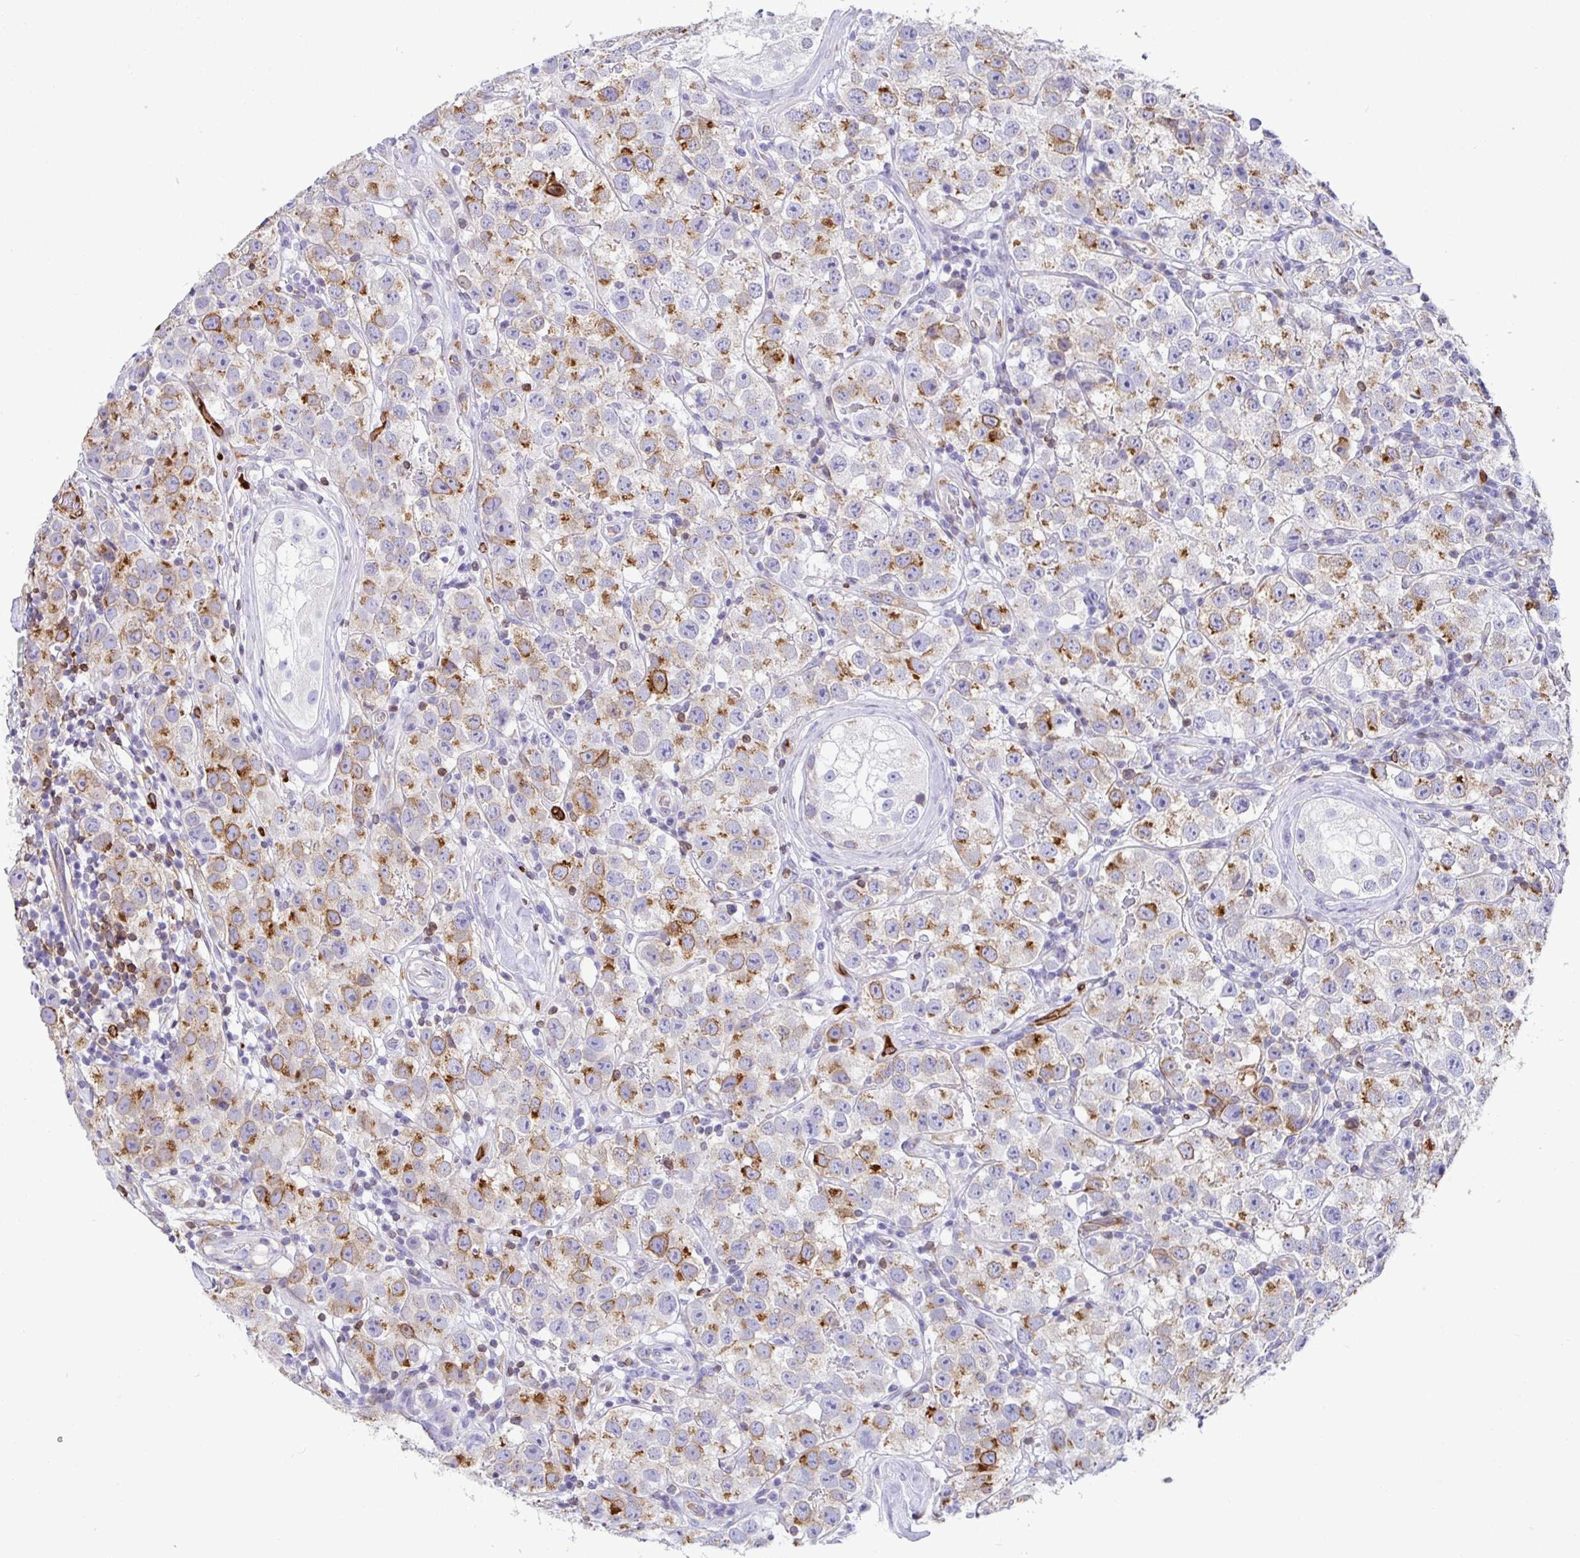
{"staining": {"intensity": "moderate", "quantity": "25%-75%", "location": "cytoplasmic/membranous"}, "tissue": "testis cancer", "cell_type": "Tumor cells", "image_type": "cancer", "snomed": [{"axis": "morphology", "description": "Seminoma, NOS"}, {"axis": "topography", "description": "Testis"}], "caption": "Human testis seminoma stained with a brown dye exhibits moderate cytoplasmic/membranous positive expression in approximately 25%-75% of tumor cells.", "gene": "TP53I11", "patient": {"sex": "male", "age": 34}}